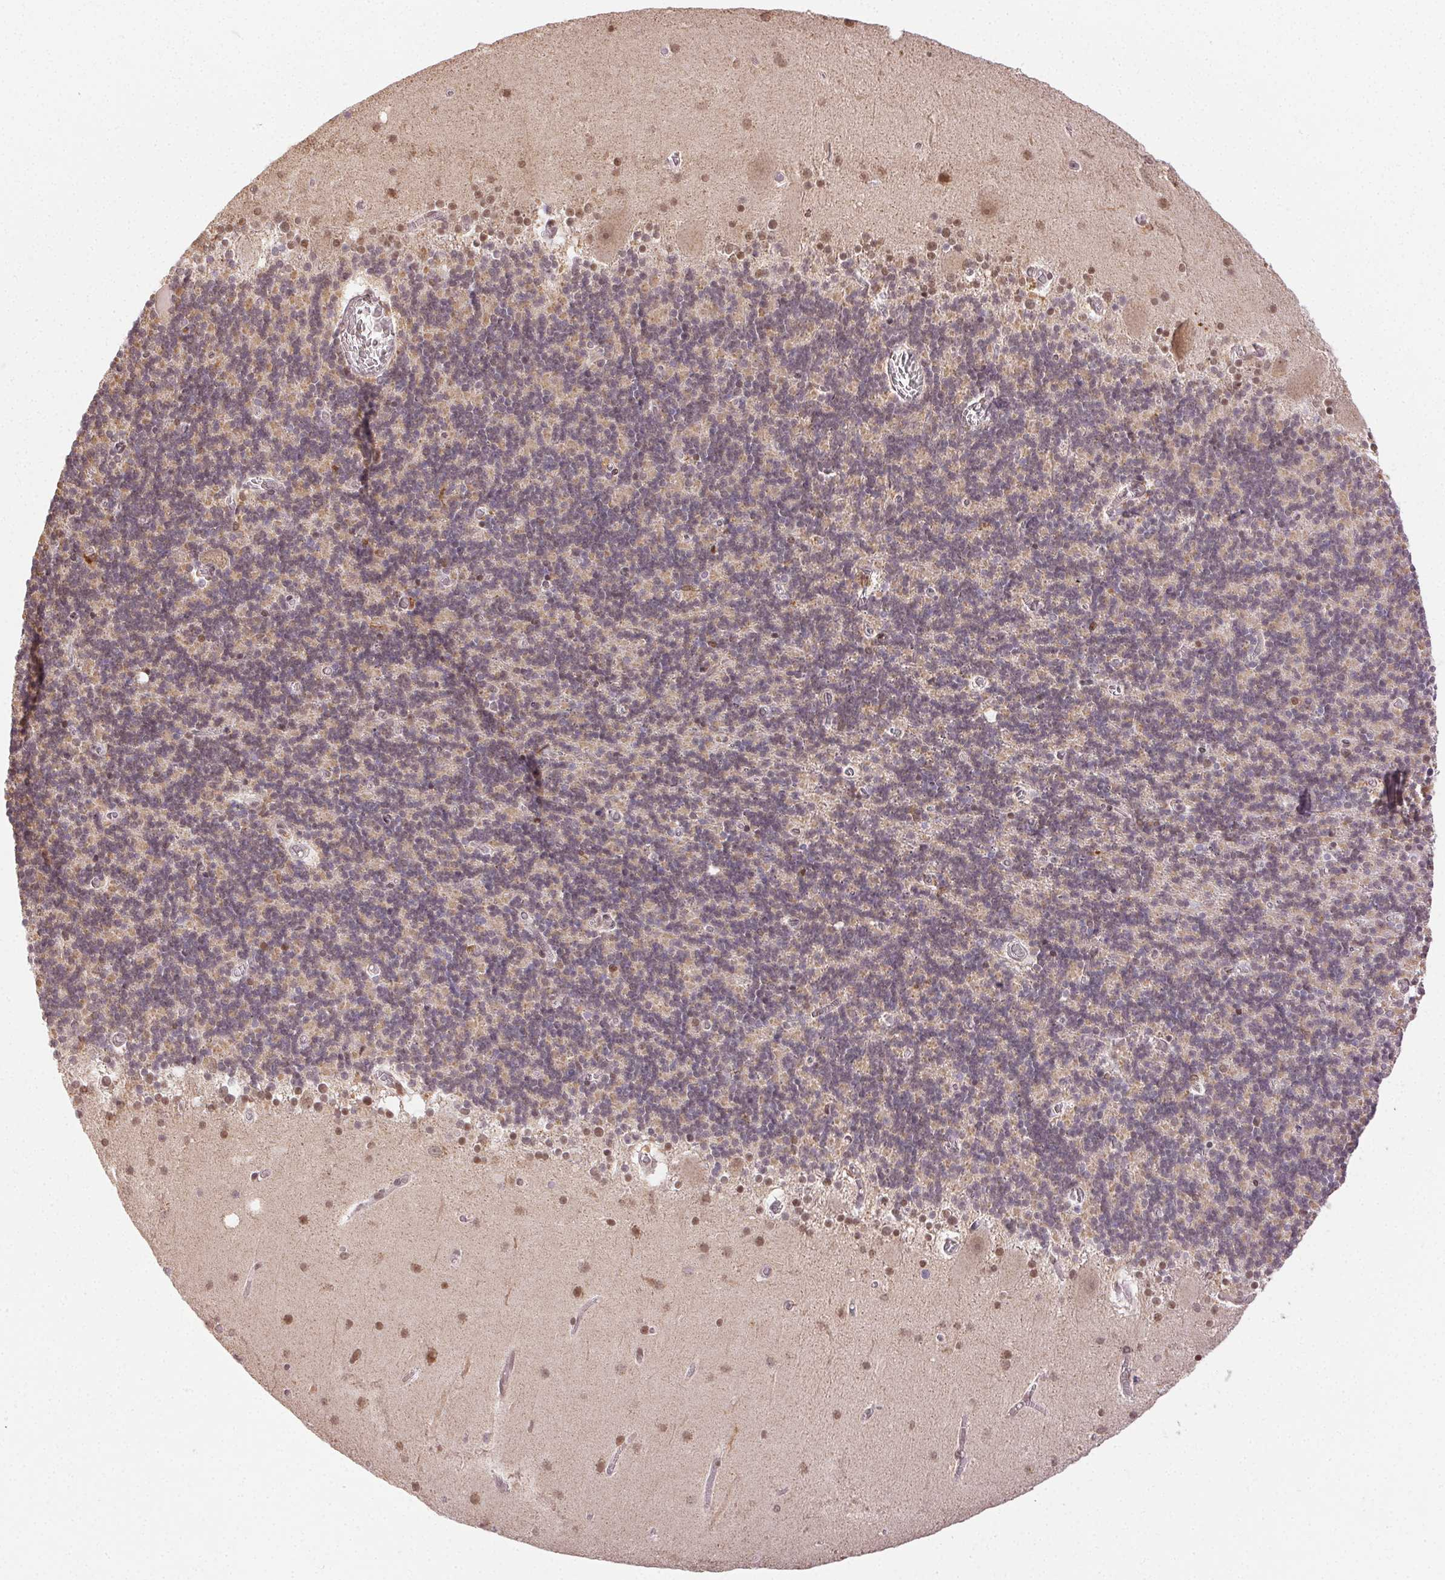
{"staining": {"intensity": "weak", "quantity": "25%-75%", "location": "cytoplasmic/membranous"}, "tissue": "cerebellum", "cell_type": "Cells in granular layer", "image_type": "normal", "snomed": [{"axis": "morphology", "description": "Normal tissue, NOS"}, {"axis": "topography", "description": "Cerebellum"}], "caption": "The micrograph displays a brown stain indicating the presence of a protein in the cytoplasmic/membranous of cells in granular layer in cerebellum. (DAB IHC with brightfield microscopy, high magnification).", "gene": "PIWIL4", "patient": {"sex": "male", "age": 70}}